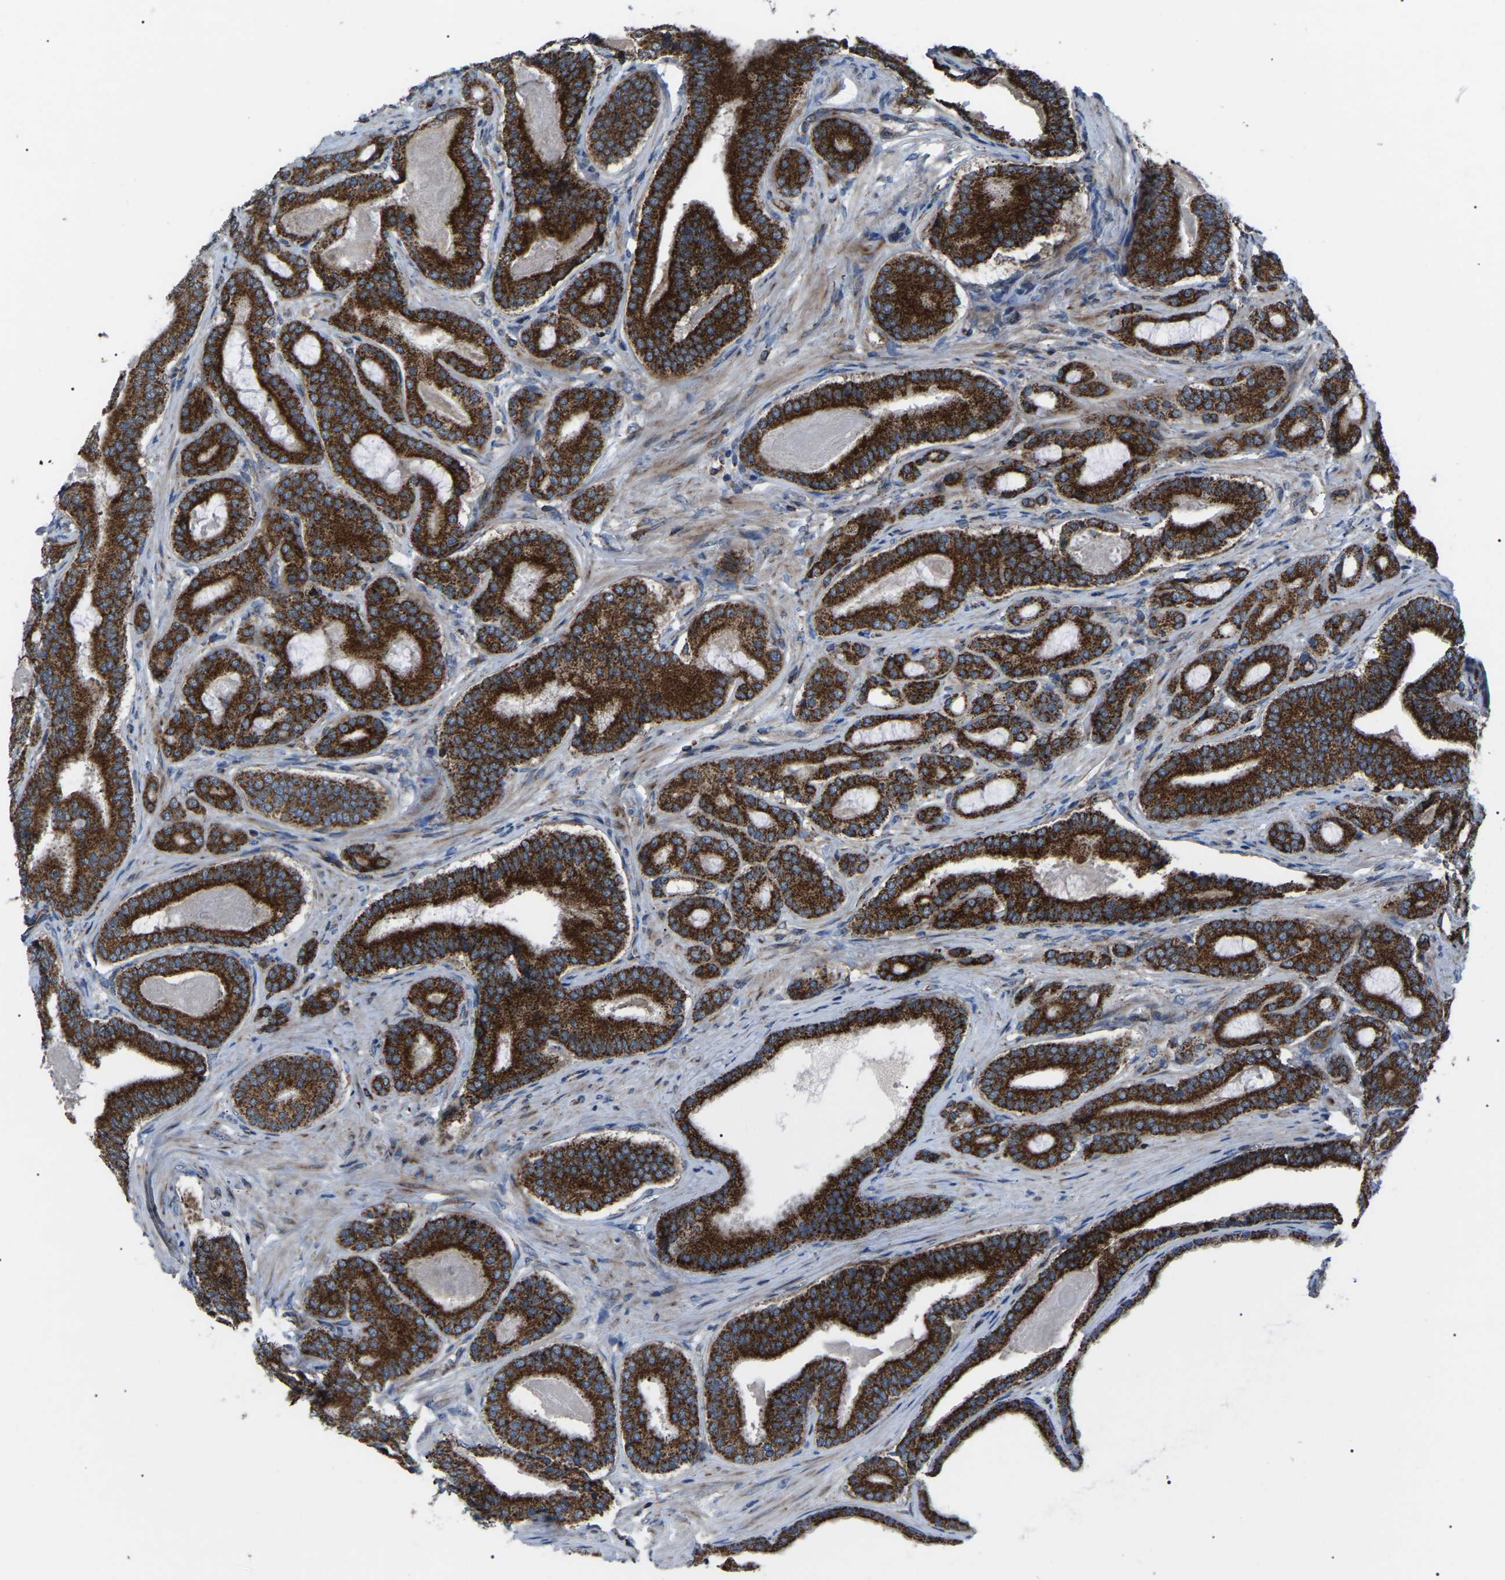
{"staining": {"intensity": "strong", "quantity": ">75%", "location": "cytoplasmic/membranous"}, "tissue": "prostate cancer", "cell_type": "Tumor cells", "image_type": "cancer", "snomed": [{"axis": "morphology", "description": "Adenocarcinoma, High grade"}, {"axis": "topography", "description": "Prostate"}], "caption": "Immunohistochemical staining of prostate cancer shows high levels of strong cytoplasmic/membranous protein expression in approximately >75% of tumor cells. The staining was performed using DAB (3,3'-diaminobenzidine), with brown indicating positive protein expression. Nuclei are stained blue with hematoxylin.", "gene": "AGO2", "patient": {"sex": "male", "age": 60}}